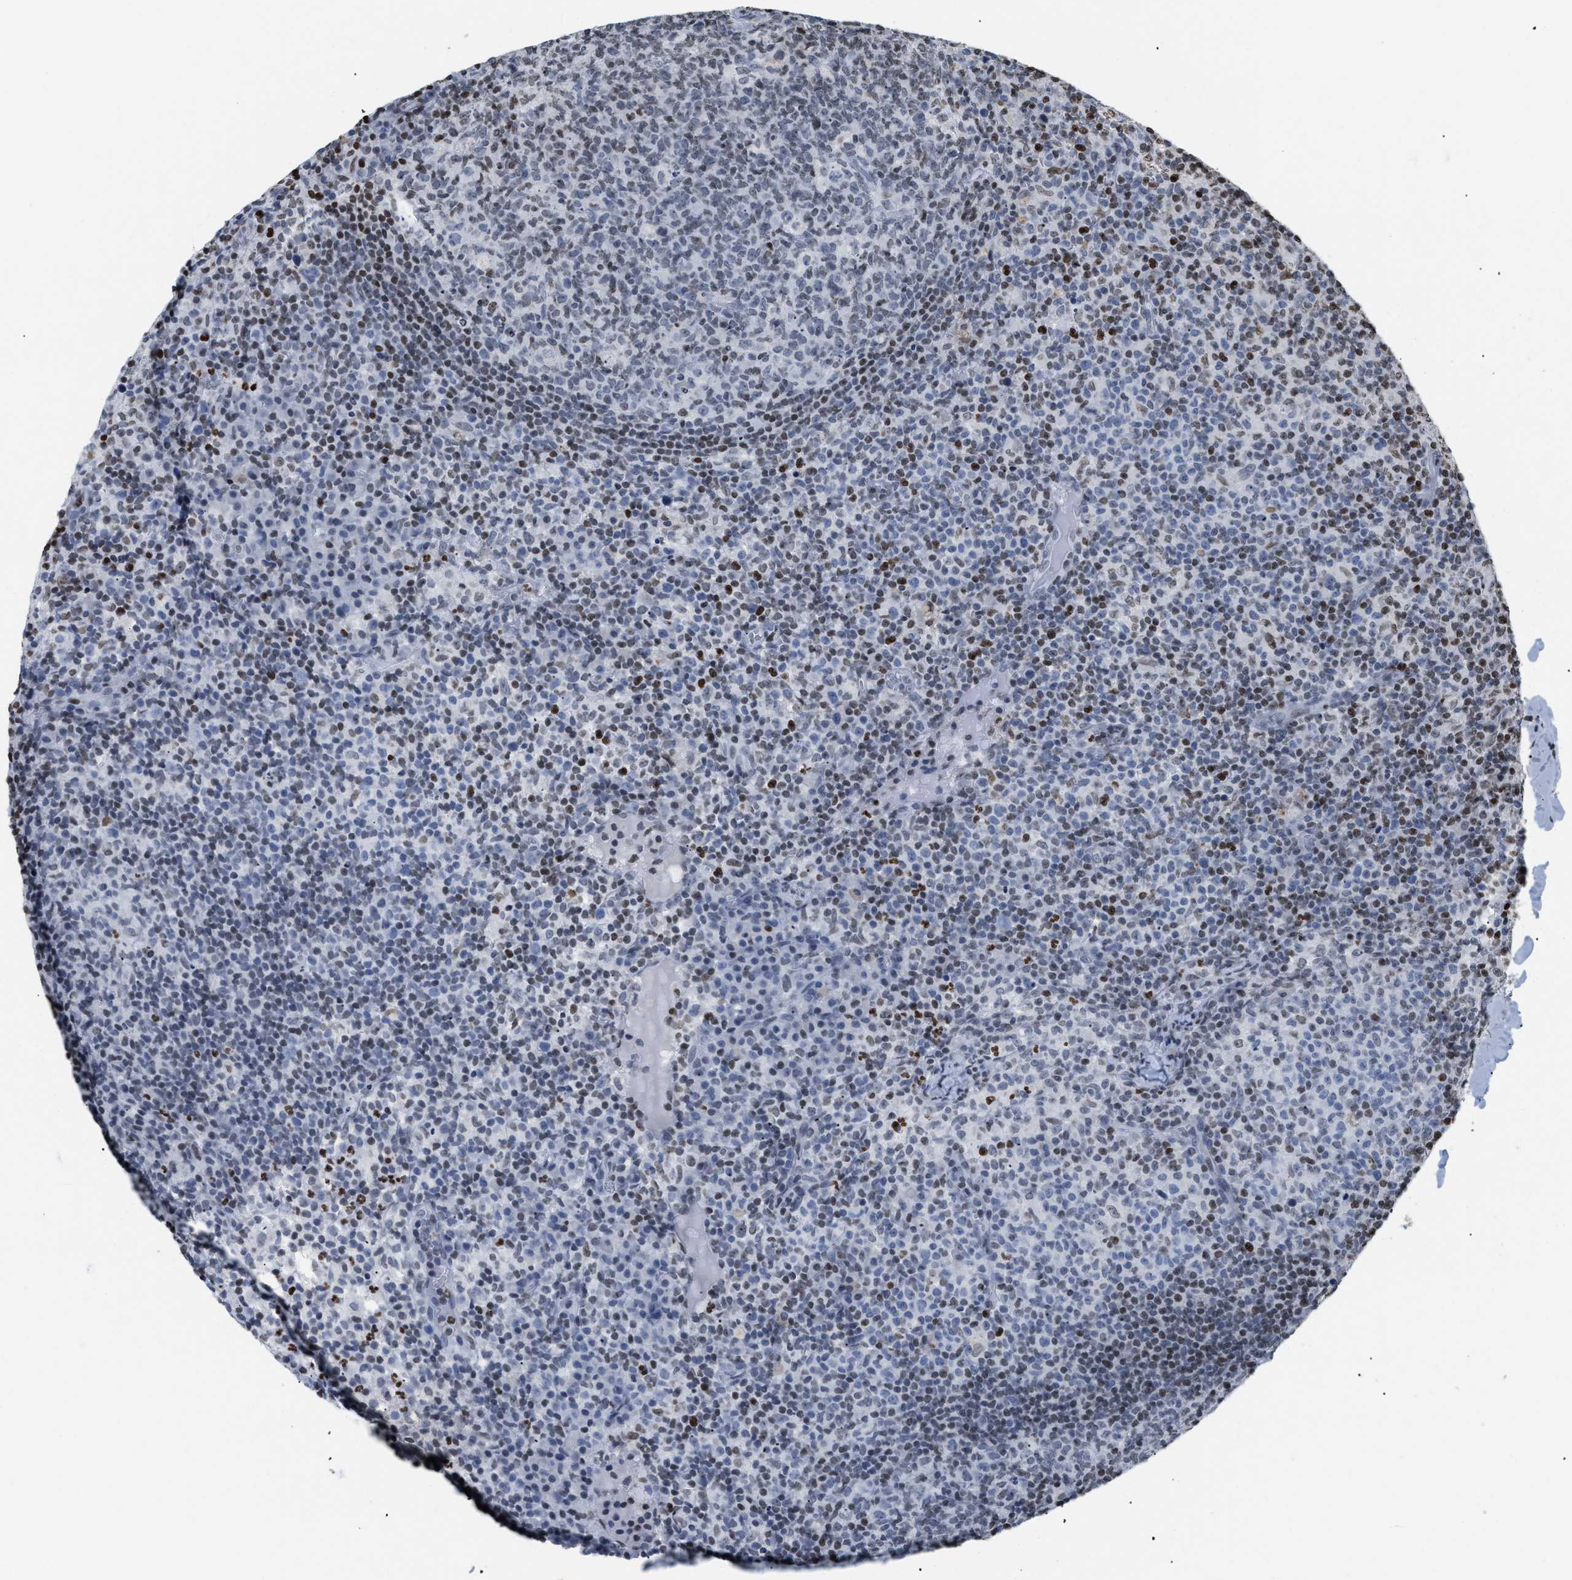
{"staining": {"intensity": "weak", "quantity": "25%-75%", "location": "nuclear"}, "tissue": "lymph node", "cell_type": "Germinal center cells", "image_type": "normal", "snomed": [{"axis": "morphology", "description": "Normal tissue, NOS"}, {"axis": "morphology", "description": "Inflammation, NOS"}, {"axis": "topography", "description": "Lymph node"}], "caption": "Immunohistochemistry (IHC) photomicrograph of normal lymph node: lymph node stained using immunohistochemistry demonstrates low levels of weak protein expression localized specifically in the nuclear of germinal center cells, appearing as a nuclear brown color.", "gene": "HMGN2", "patient": {"sex": "male", "age": 55}}